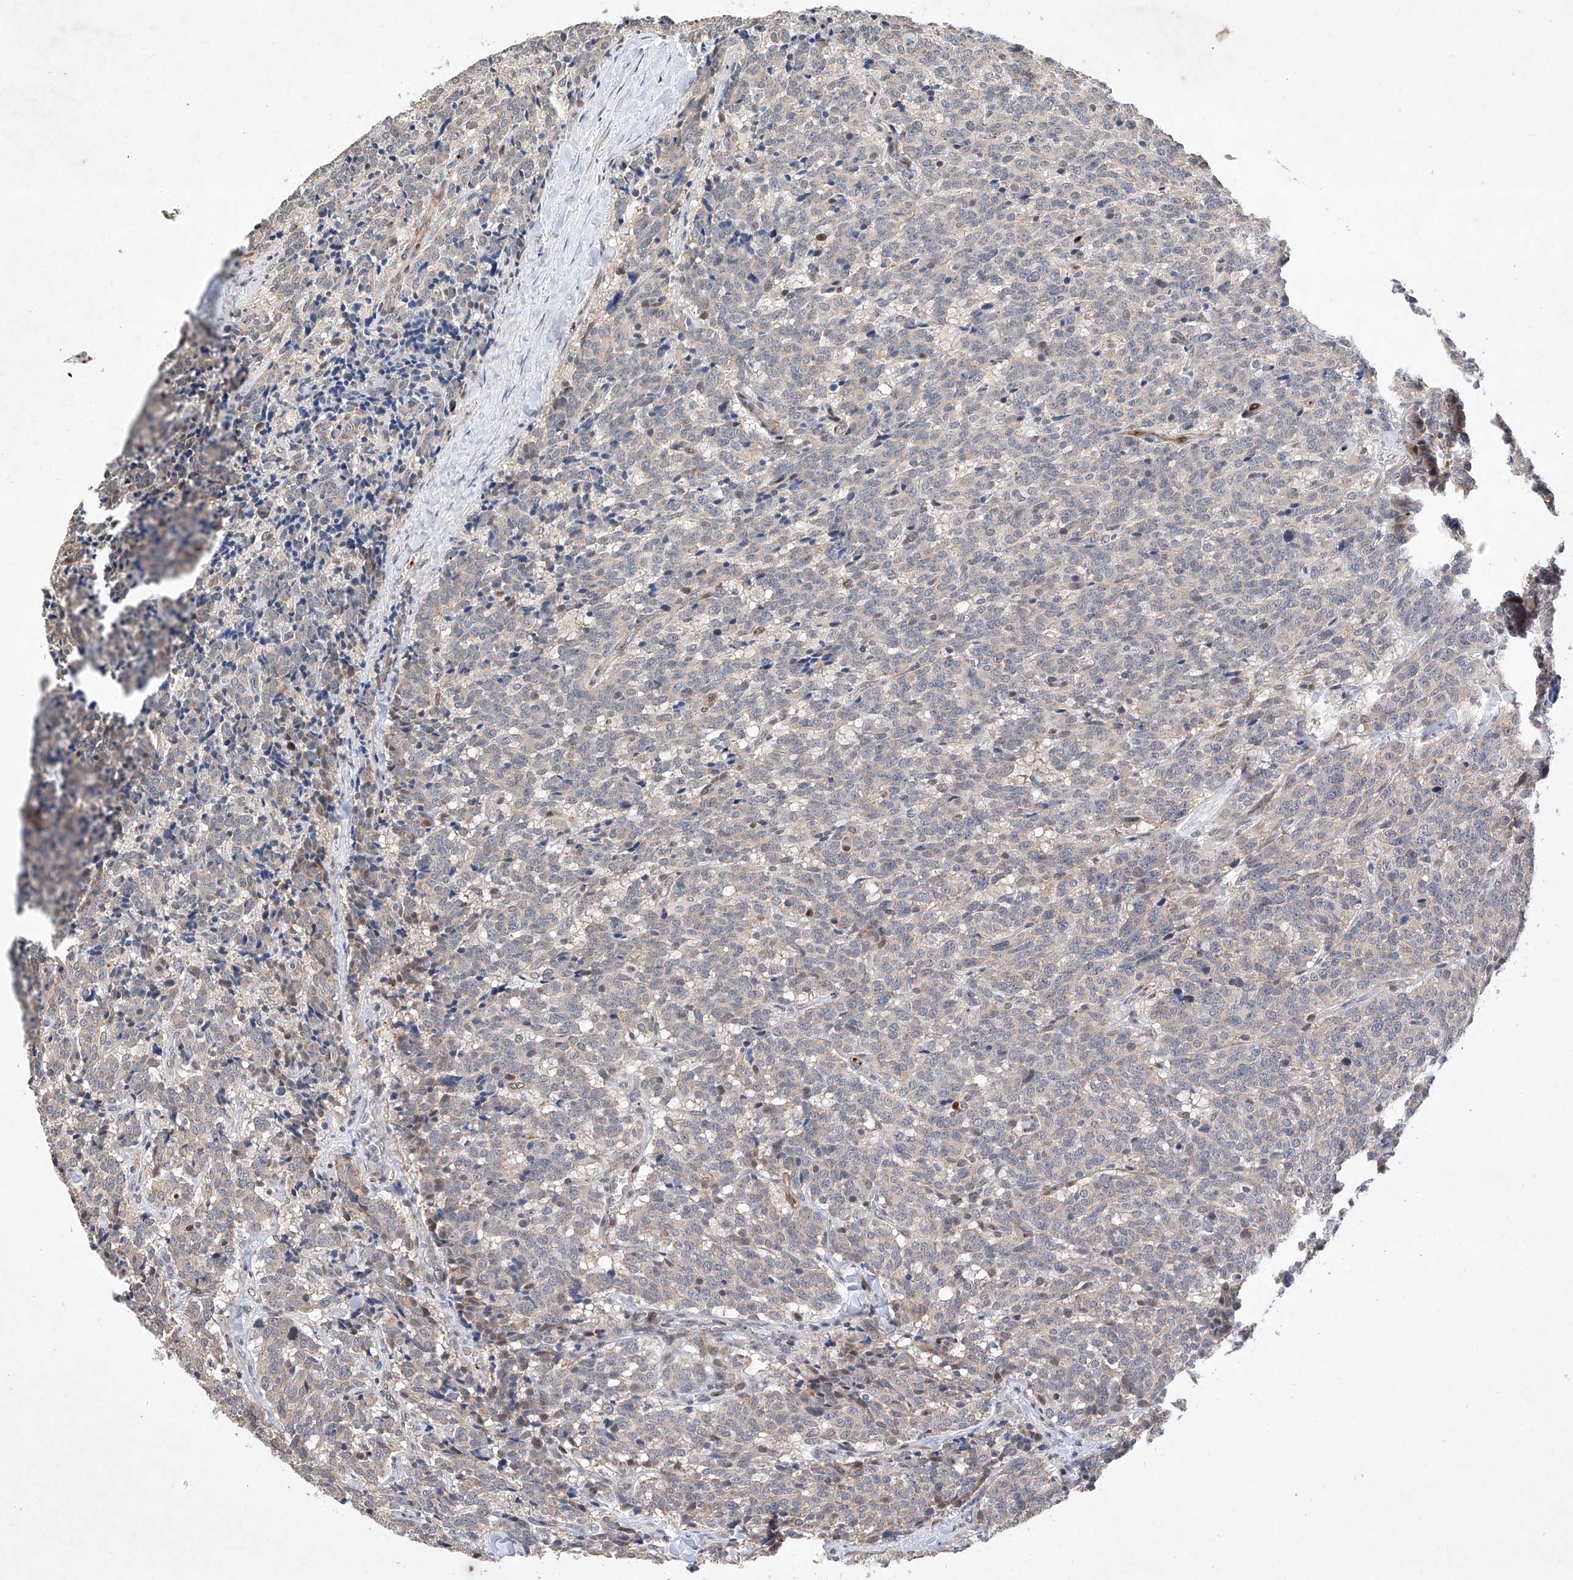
{"staining": {"intensity": "negative", "quantity": "none", "location": "none"}, "tissue": "carcinoid", "cell_type": "Tumor cells", "image_type": "cancer", "snomed": [{"axis": "morphology", "description": "Carcinoid, malignant, NOS"}, {"axis": "topography", "description": "Lung"}], "caption": "A high-resolution histopathology image shows immunohistochemistry (IHC) staining of carcinoid, which demonstrates no significant positivity in tumor cells.", "gene": "AFG1L", "patient": {"sex": "female", "age": 46}}